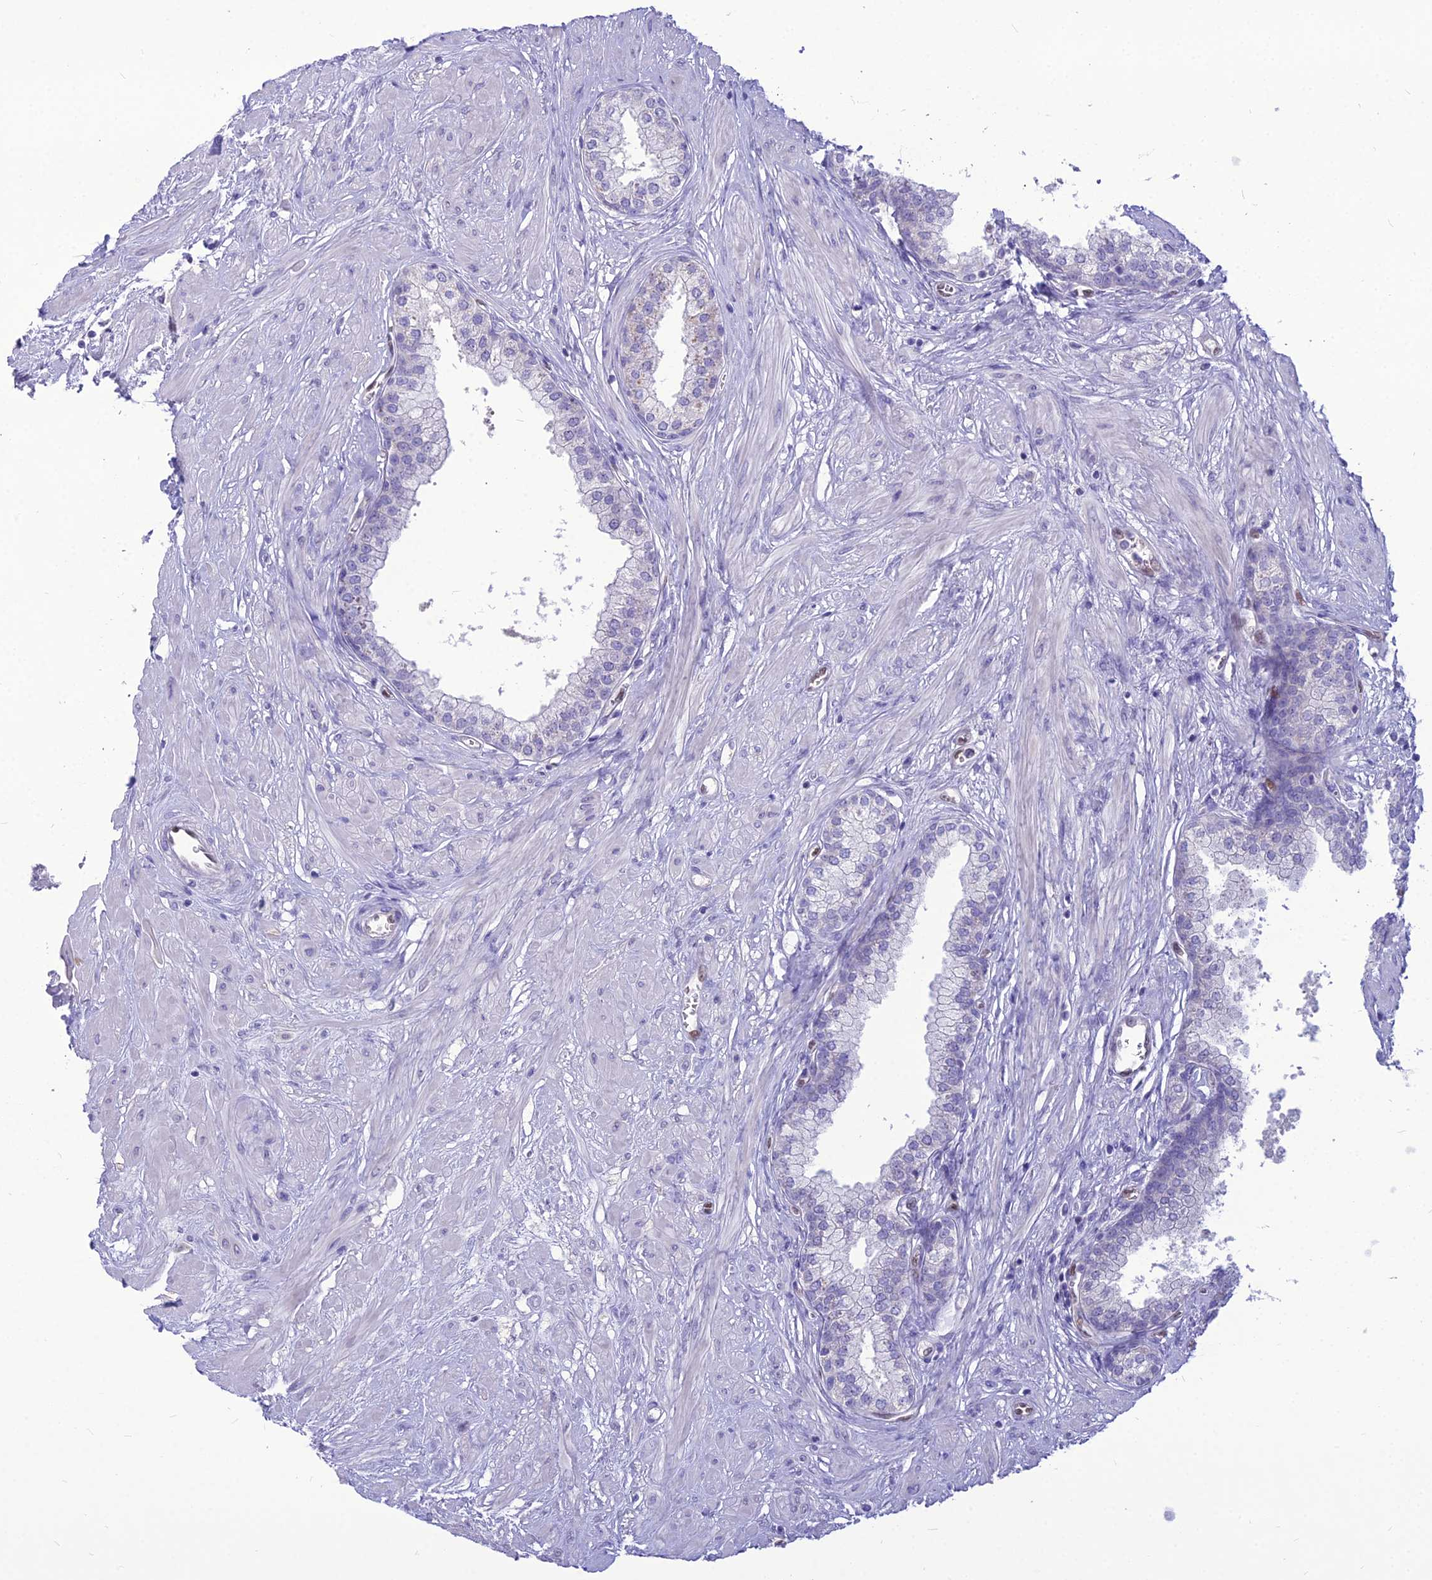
{"staining": {"intensity": "negative", "quantity": "none", "location": "none"}, "tissue": "prostate", "cell_type": "Glandular cells", "image_type": "normal", "snomed": [{"axis": "morphology", "description": "Normal tissue, NOS"}, {"axis": "topography", "description": "Prostate"}], "caption": "An immunohistochemistry image of benign prostate is shown. There is no staining in glandular cells of prostate. (DAB immunohistochemistry, high magnification).", "gene": "NOVA2", "patient": {"sex": "male", "age": 60}}